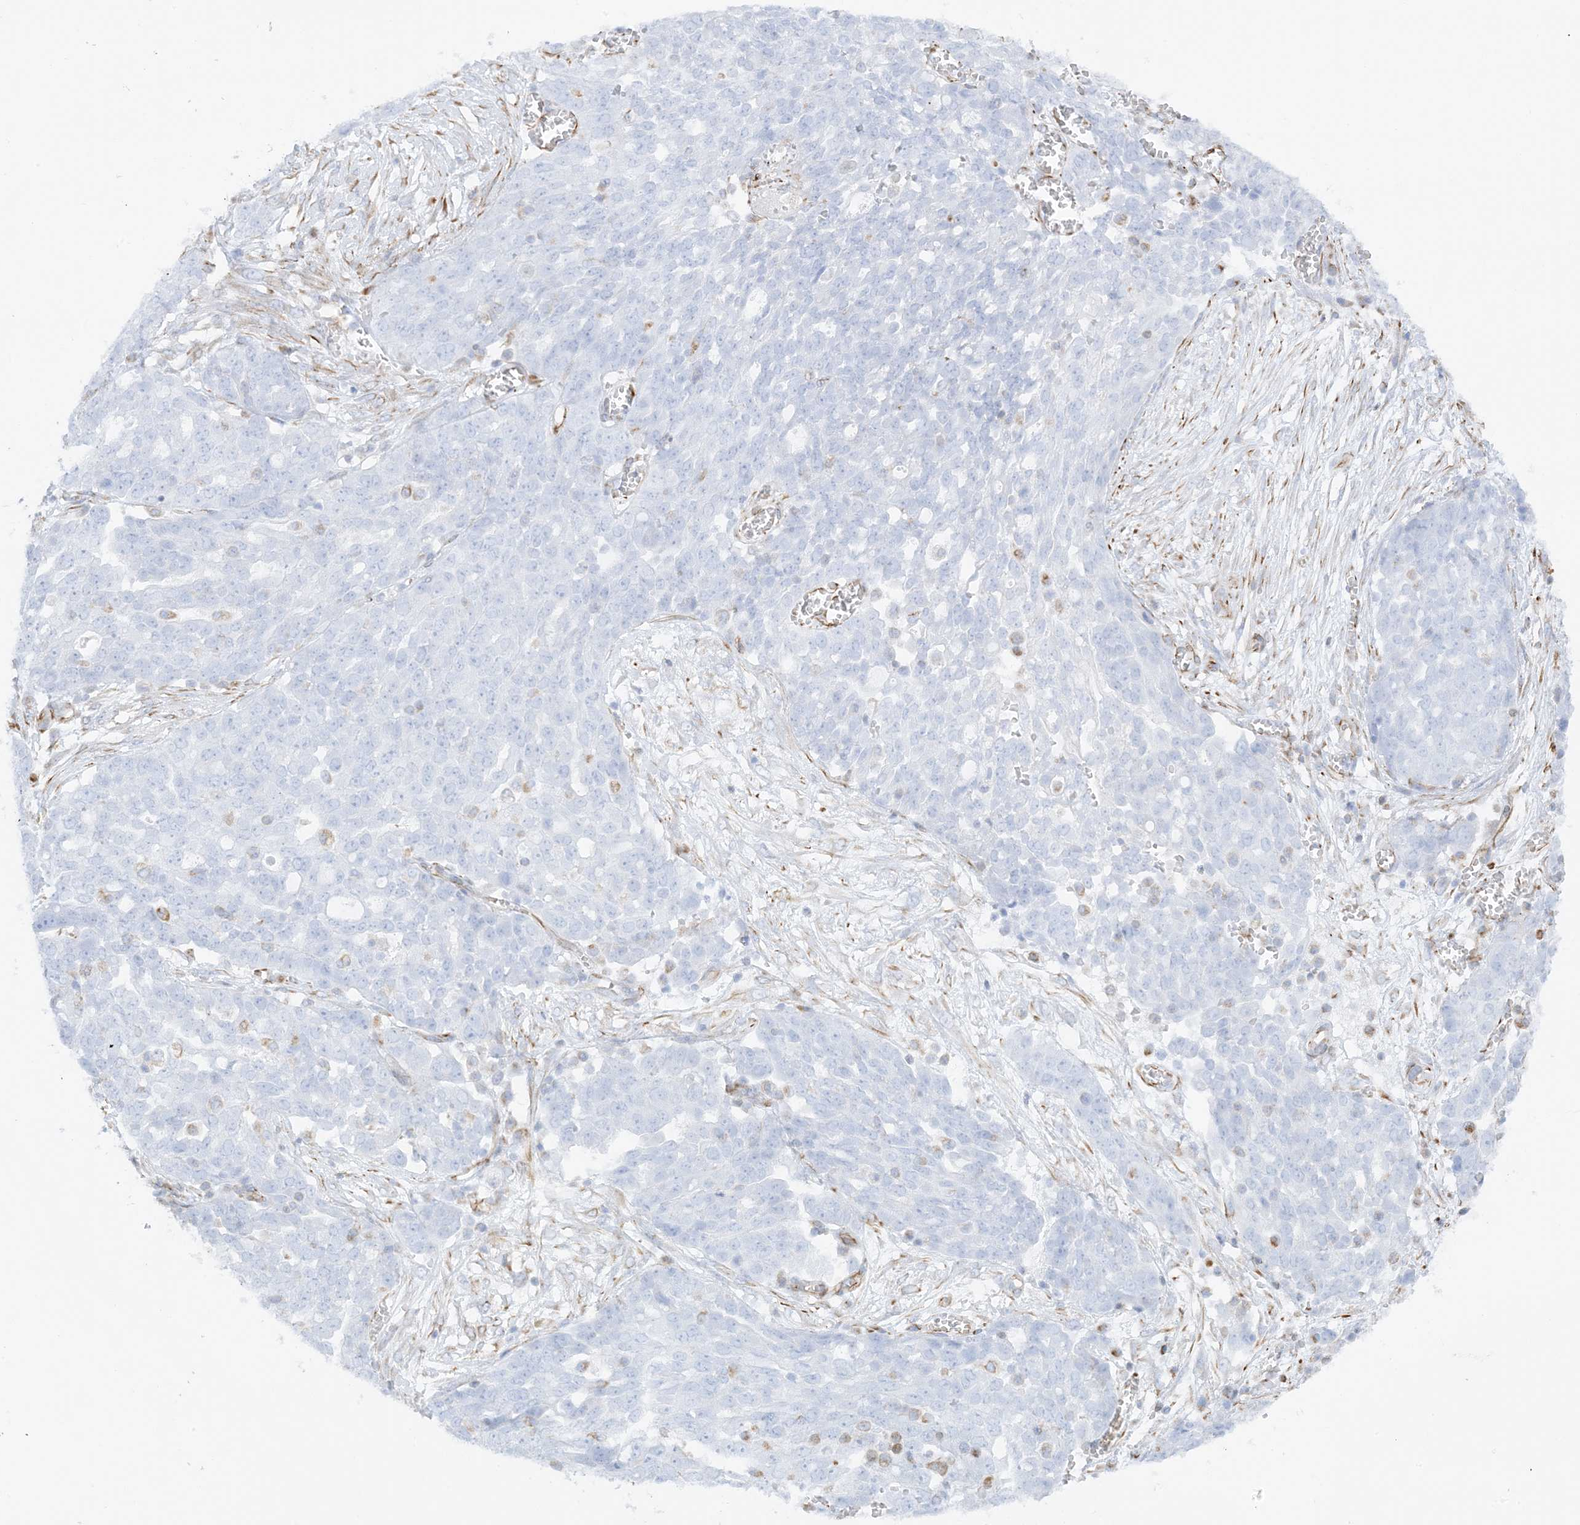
{"staining": {"intensity": "negative", "quantity": "none", "location": "none"}, "tissue": "ovarian cancer", "cell_type": "Tumor cells", "image_type": "cancer", "snomed": [{"axis": "morphology", "description": "Cystadenocarcinoma, serous, NOS"}, {"axis": "topography", "description": "Soft tissue"}, {"axis": "topography", "description": "Ovary"}], "caption": "This is a image of immunohistochemistry (IHC) staining of ovarian cancer, which shows no expression in tumor cells. (DAB (3,3'-diaminobenzidine) immunohistochemistry (IHC) visualized using brightfield microscopy, high magnification).", "gene": "PID1", "patient": {"sex": "female", "age": 57}}